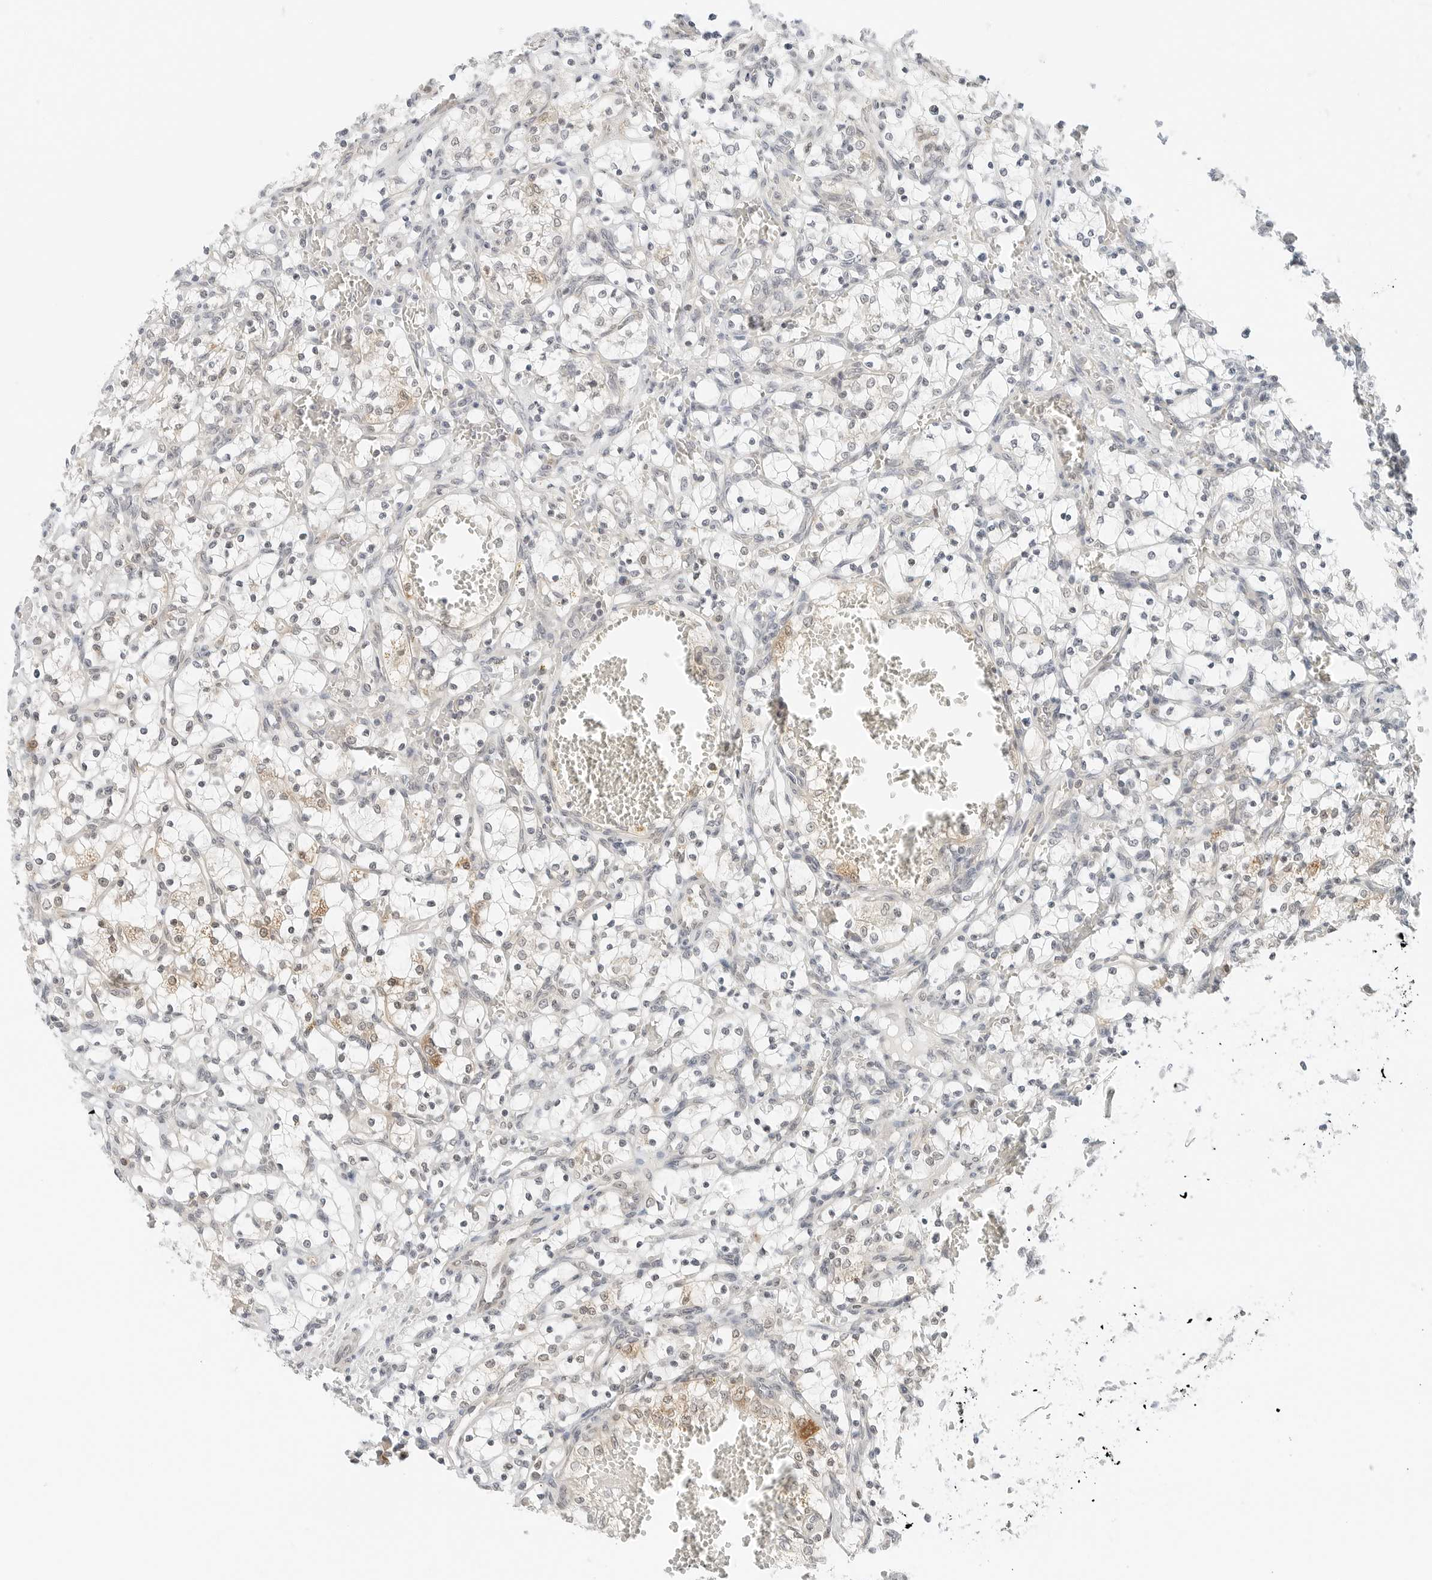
{"staining": {"intensity": "weak", "quantity": "<25%", "location": "cytoplasmic/membranous"}, "tissue": "renal cancer", "cell_type": "Tumor cells", "image_type": "cancer", "snomed": [{"axis": "morphology", "description": "Adenocarcinoma, NOS"}, {"axis": "topography", "description": "Kidney"}], "caption": "Protein analysis of renal cancer (adenocarcinoma) demonstrates no significant staining in tumor cells. (Brightfield microscopy of DAB (3,3'-diaminobenzidine) IHC at high magnification).", "gene": "IQCC", "patient": {"sex": "female", "age": 69}}